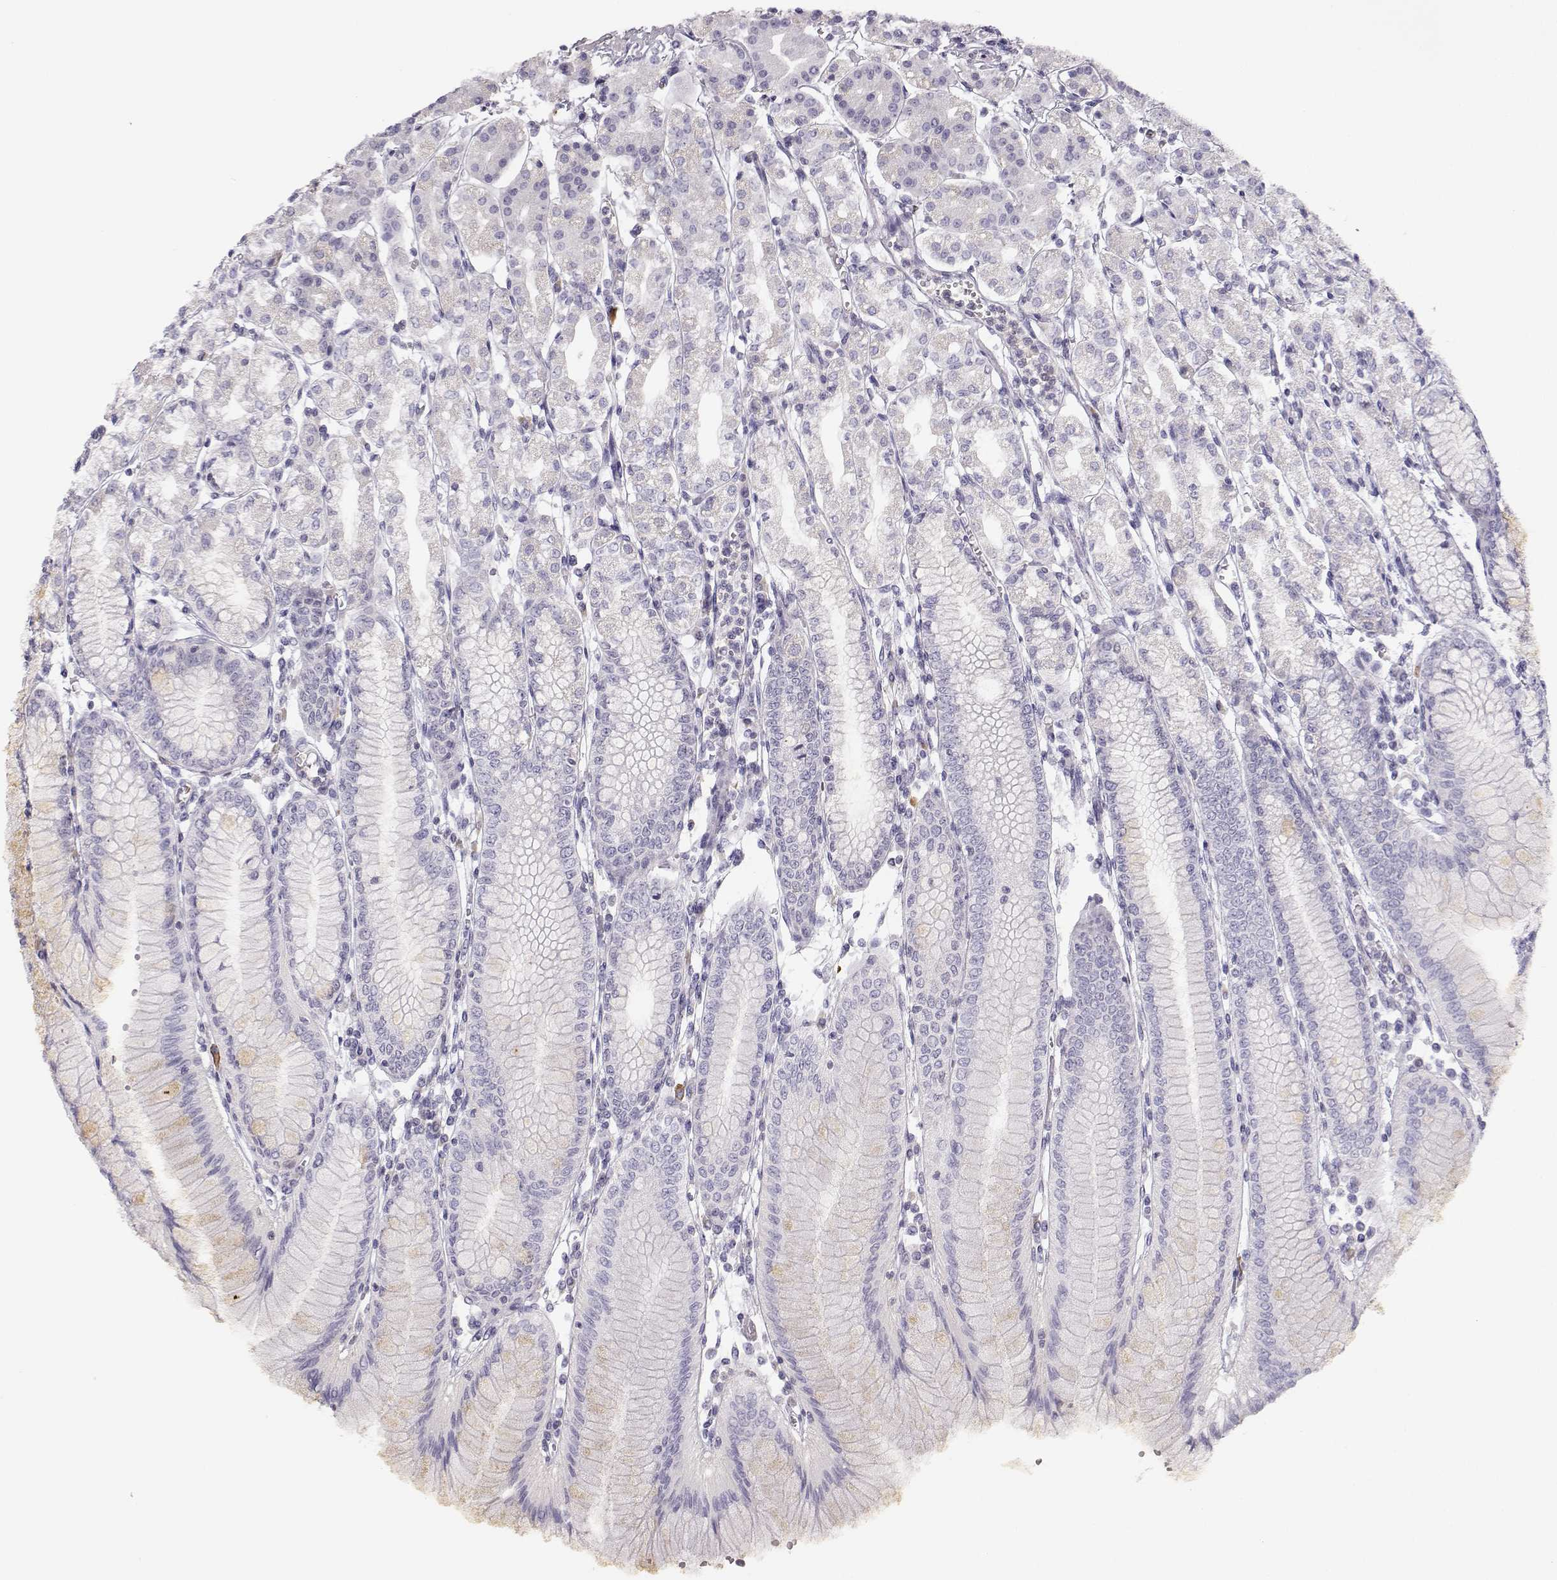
{"staining": {"intensity": "weak", "quantity": "<25%", "location": "cytoplasmic/membranous"}, "tissue": "stomach", "cell_type": "Glandular cells", "image_type": "normal", "snomed": [{"axis": "morphology", "description": "Normal tissue, NOS"}, {"axis": "topography", "description": "Skeletal muscle"}, {"axis": "topography", "description": "Stomach"}], "caption": "The histopathology image shows no significant staining in glandular cells of stomach.", "gene": "FAM166A", "patient": {"sex": "female", "age": 57}}